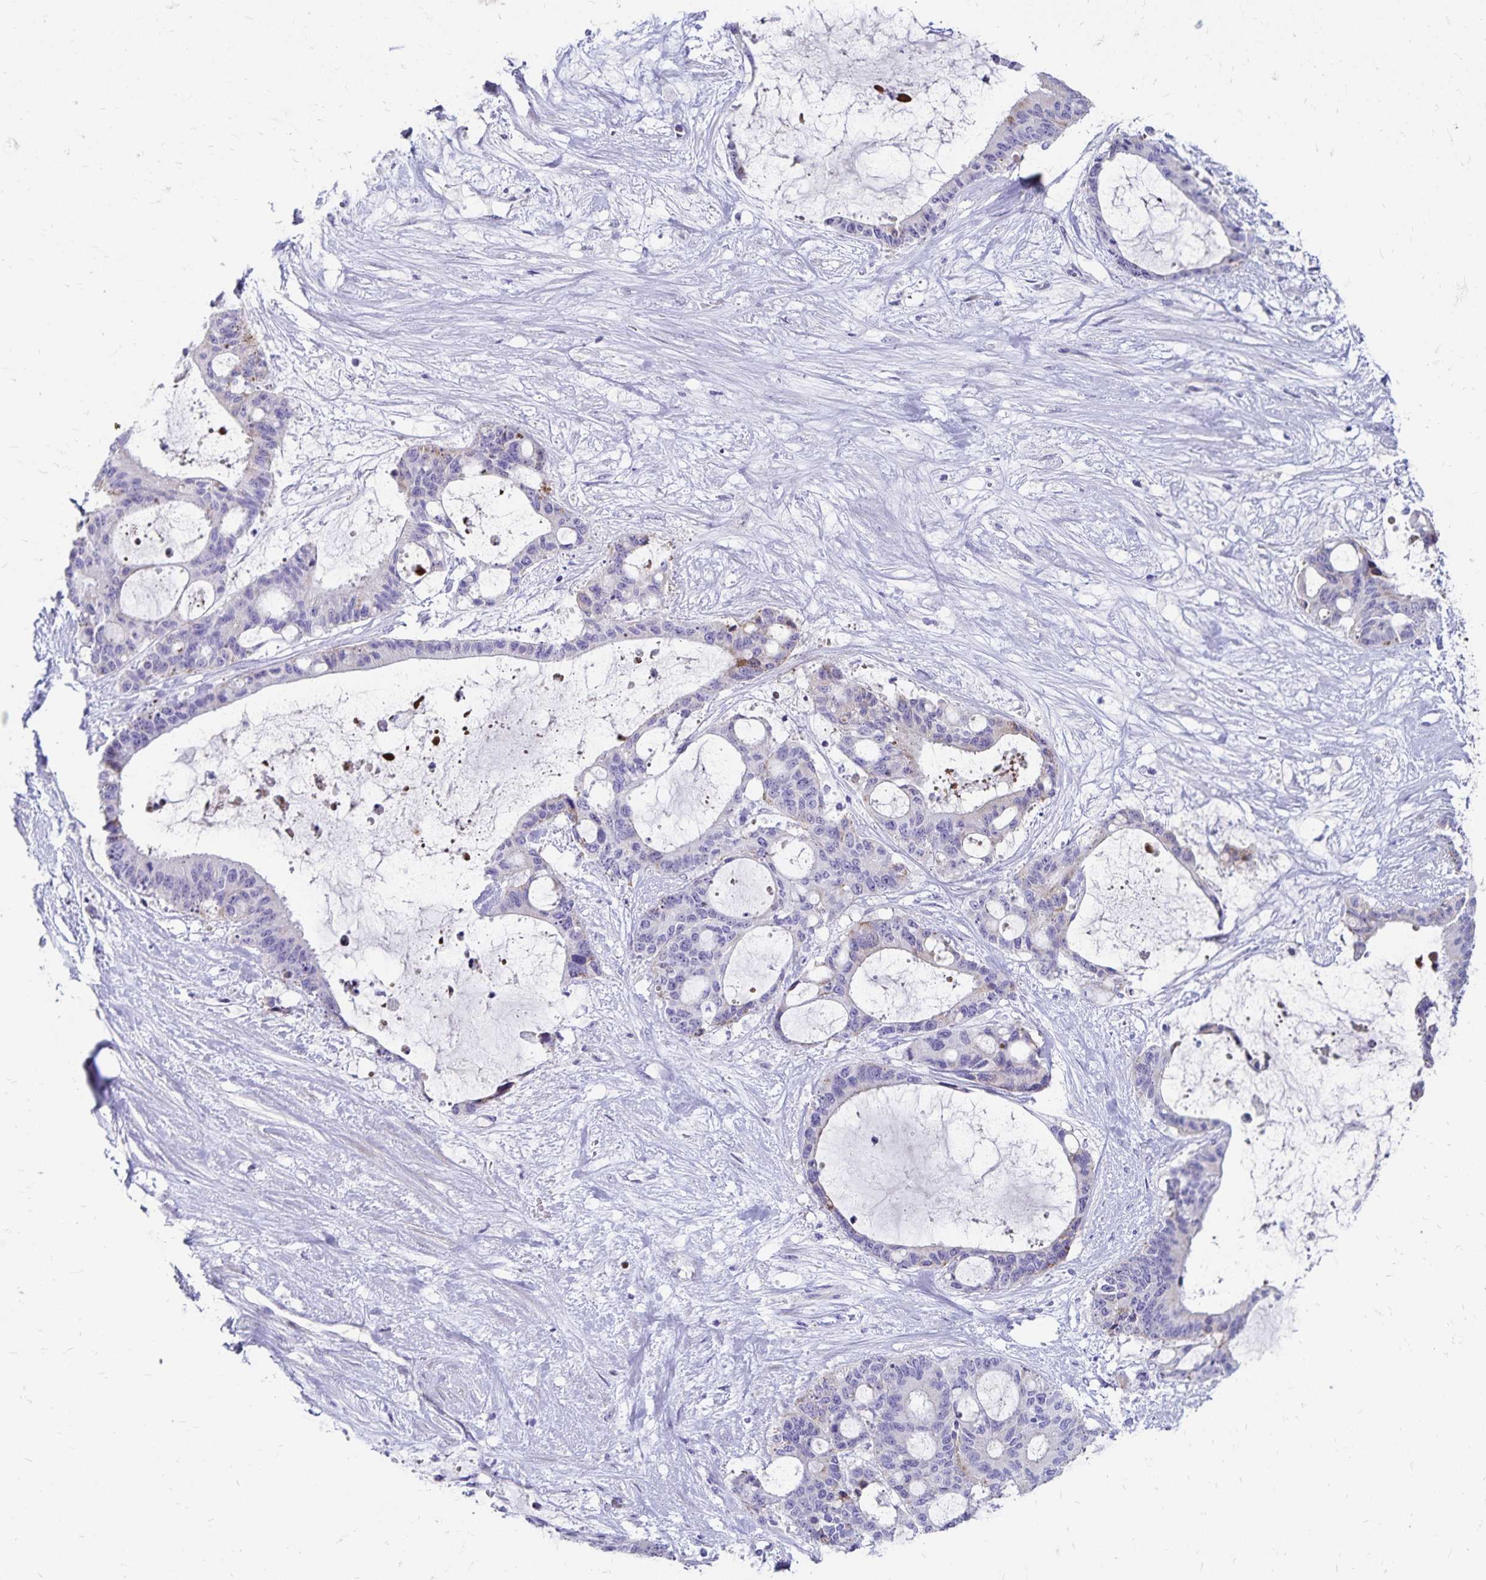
{"staining": {"intensity": "negative", "quantity": "none", "location": "none"}, "tissue": "liver cancer", "cell_type": "Tumor cells", "image_type": "cancer", "snomed": [{"axis": "morphology", "description": "Normal tissue, NOS"}, {"axis": "morphology", "description": "Cholangiocarcinoma"}, {"axis": "topography", "description": "Liver"}, {"axis": "topography", "description": "Peripheral nerve tissue"}], "caption": "DAB (3,3'-diaminobenzidine) immunohistochemical staining of cholangiocarcinoma (liver) shows no significant positivity in tumor cells.", "gene": "NECAP1", "patient": {"sex": "female", "age": 73}}